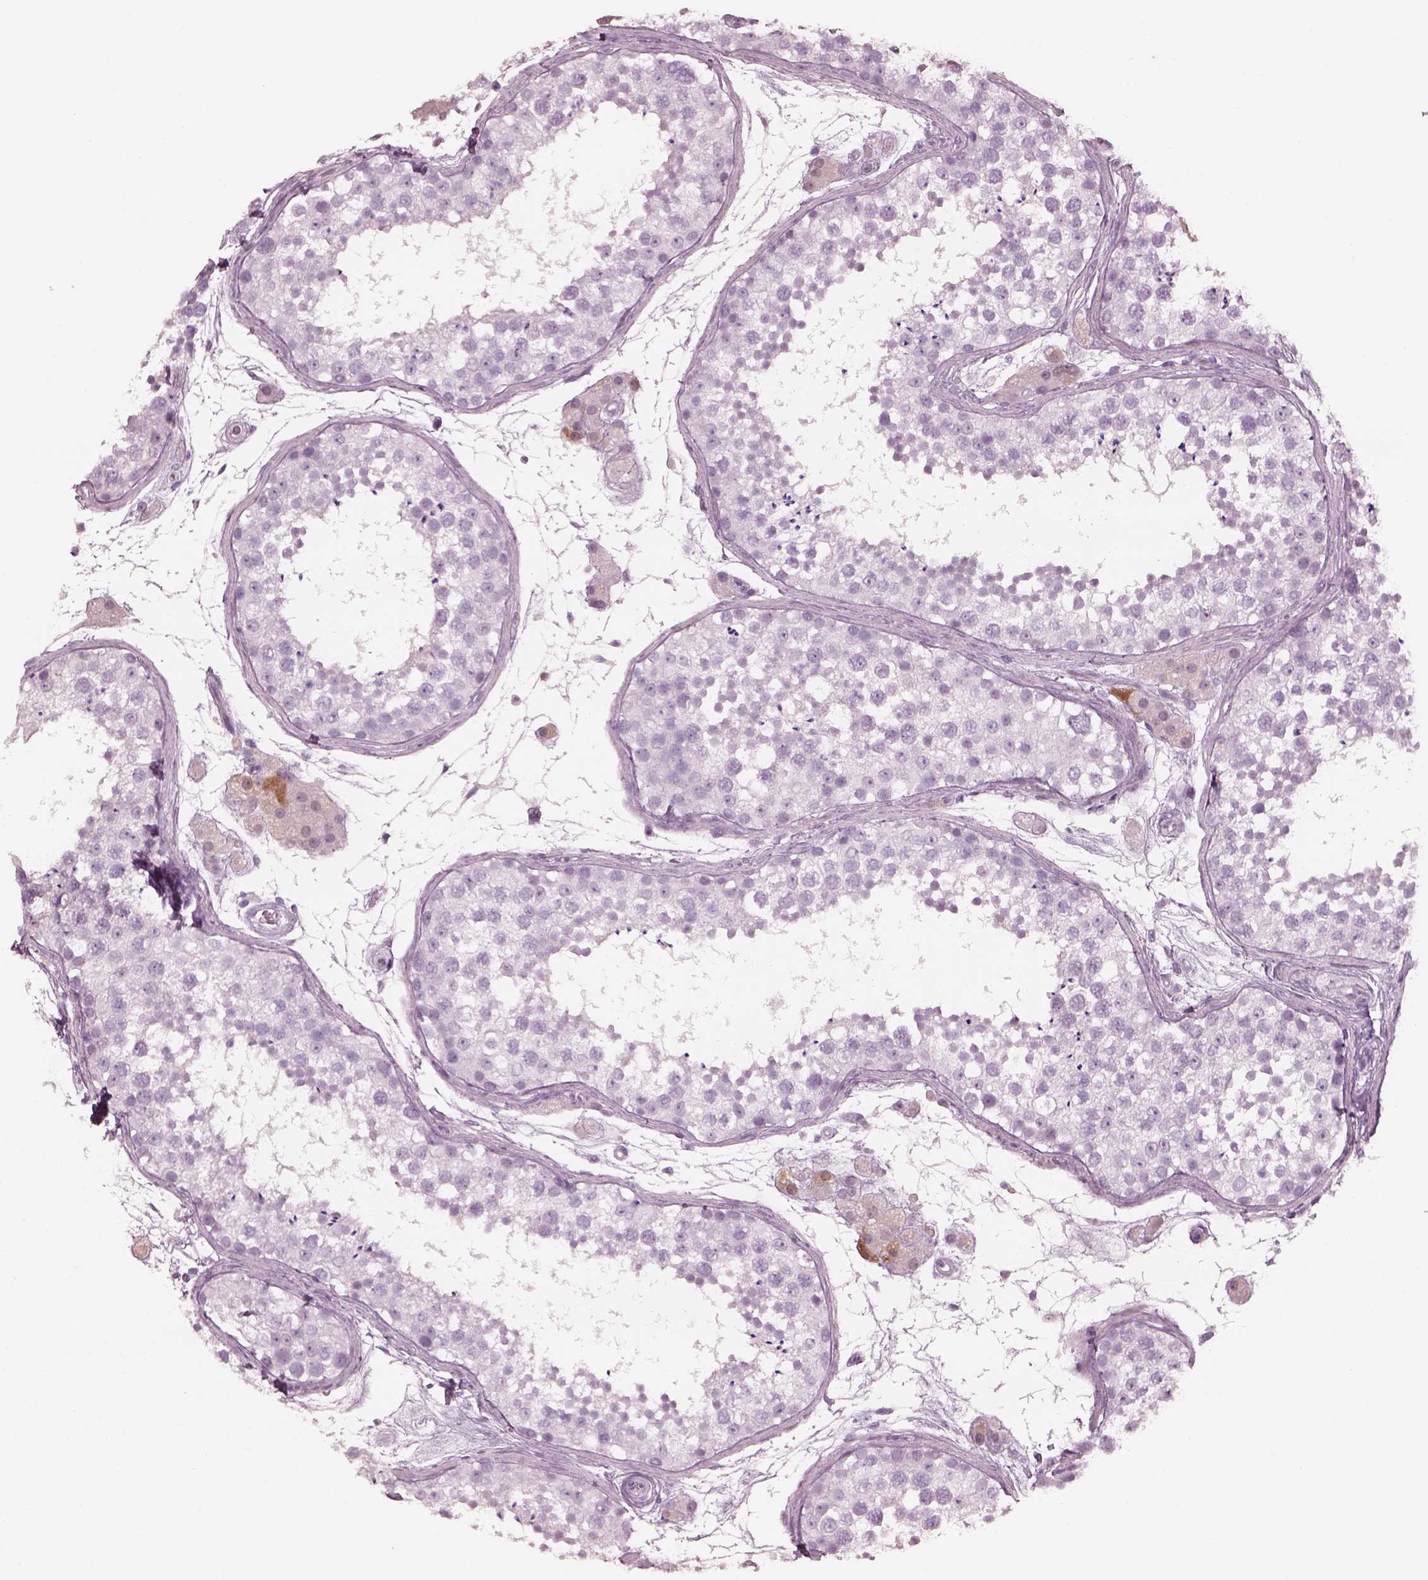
{"staining": {"intensity": "negative", "quantity": "none", "location": "none"}, "tissue": "testis", "cell_type": "Cells in seminiferous ducts", "image_type": "normal", "snomed": [{"axis": "morphology", "description": "Normal tissue, NOS"}, {"axis": "topography", "description": "Testis"}], "caption": "Immunohistochemistry histopathology image of benign testis stained for a protein (brown), which shows no staining in cells in seminiferous ducts. (DAB (3,3'-diaminobenzidine) IHC visualized using brightfield microscopy, high magnification).", "gene": "C2orf81", "patient": {"sex": "male", "age": 41}}